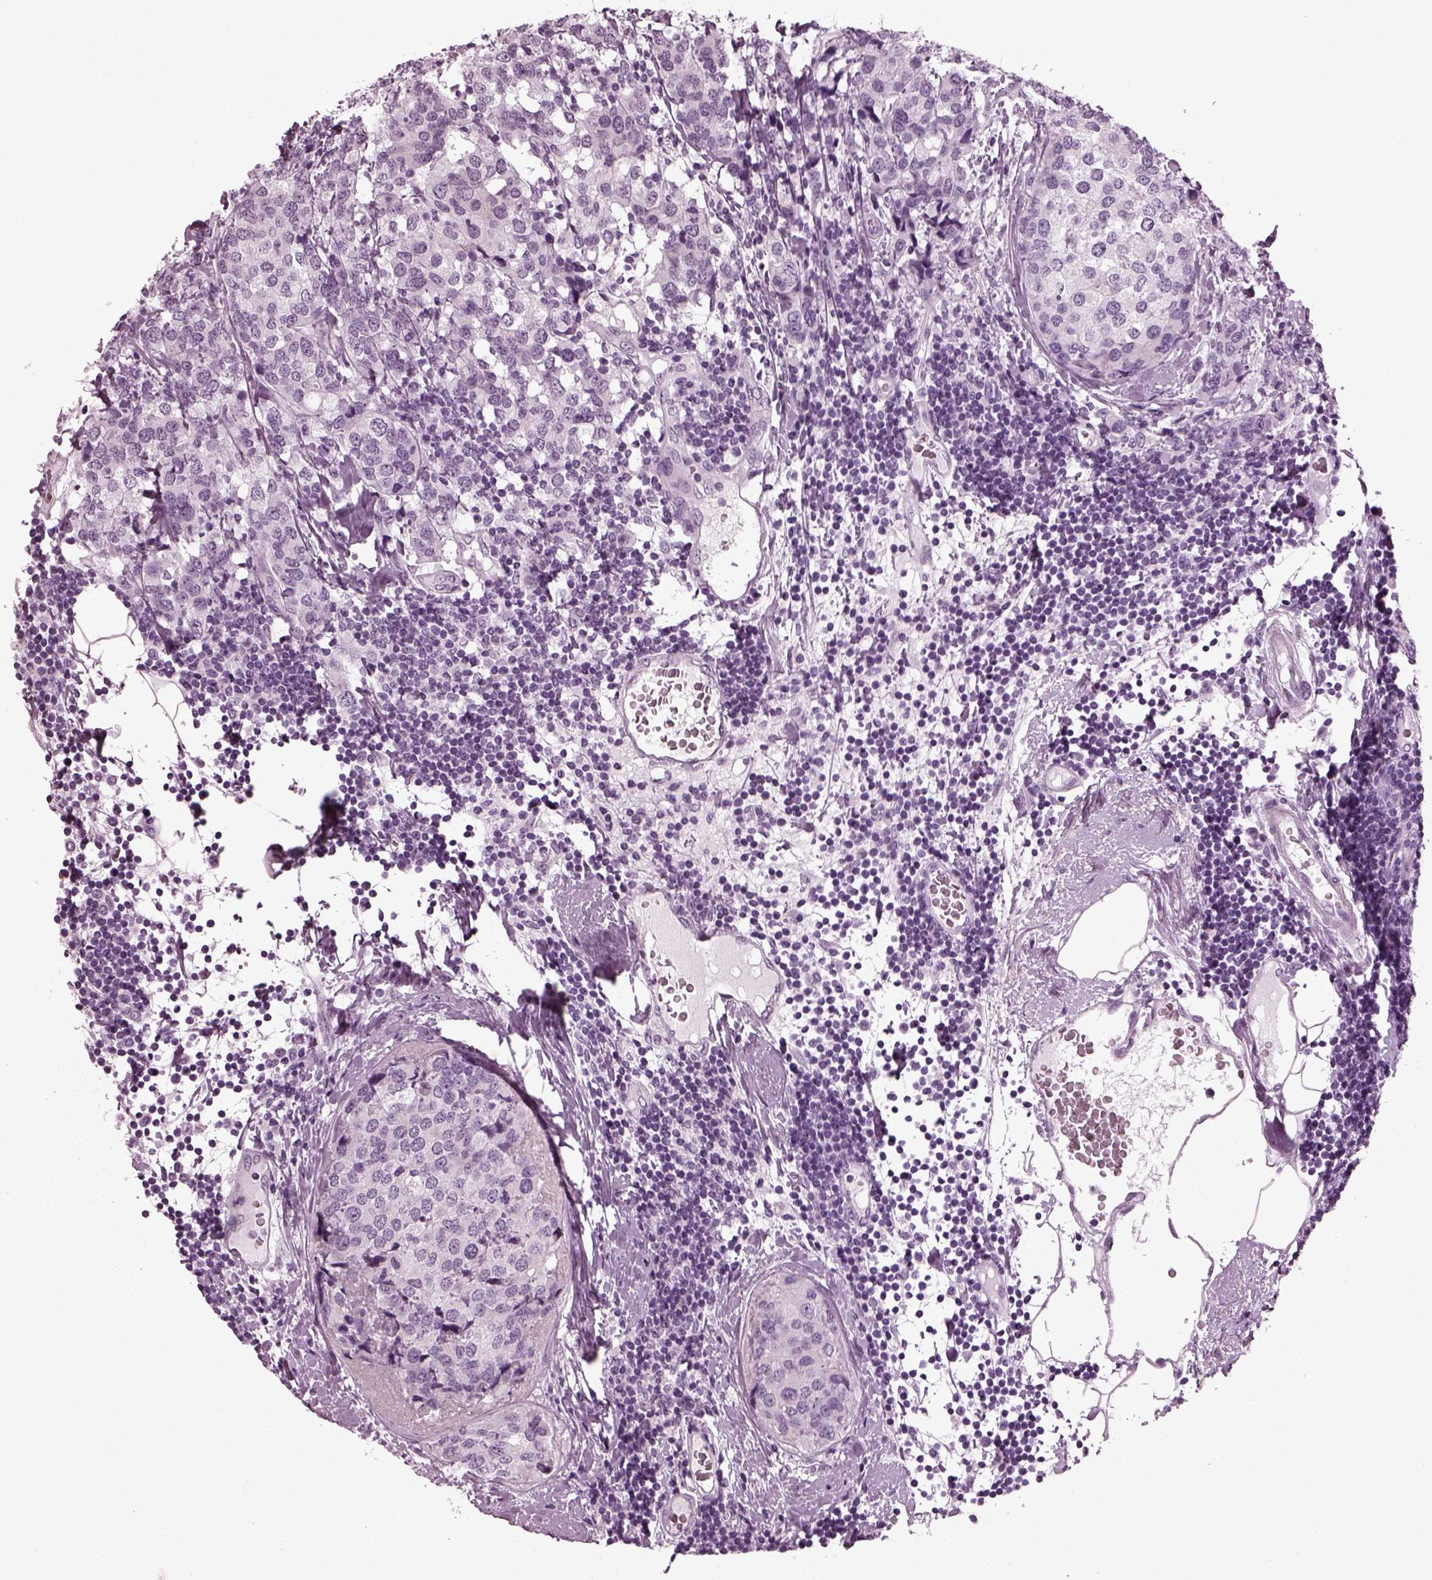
{"staining": {"intensity": "negative", "quantity": "none", "location": "none"}, "tissue": "breast cancer", "cell_type": "Tumor cells", "image_type": "cancer", "snomed": [{"axis": "morphology", "description": "Lobular carcinoma"}, {"axis": "topography", "description": "Breast"}], "caption": "A histopathology image of human lobular carcinoma (breast) is negative for staining in tumor cells. (DAB immunohistochemistry with hematoxylin counter stain).", "gene": "SLC6A17", "patient": {"sex": "female", "age": 59}}